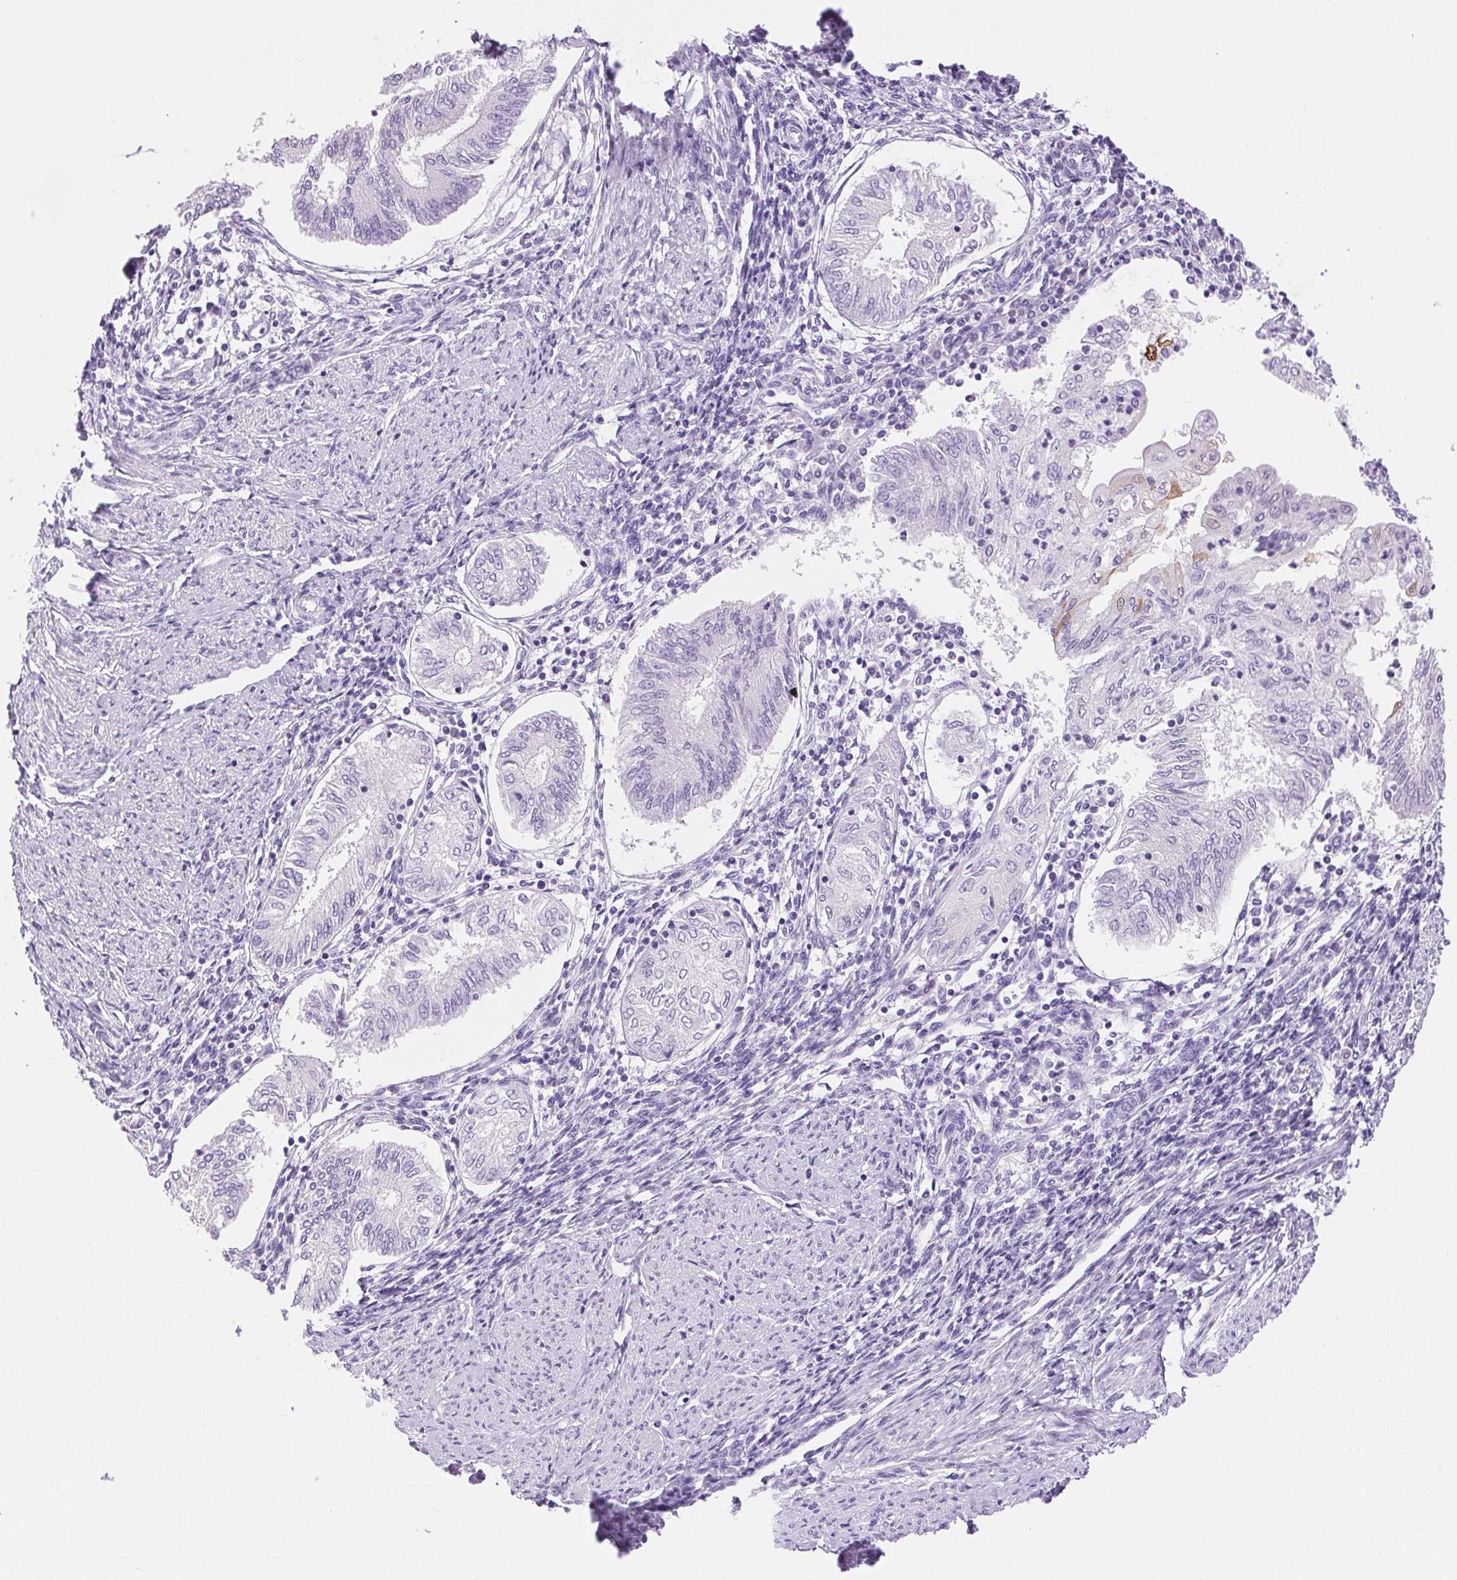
{"staining": {"intensity": "negative", "quantity": "none", "location": "none"}, "tissue": "endometrial cancer", "cell_type": "Tumor cells", "image_type": "cancer", "snomed": [{"axis": "morphology", "description": "Adenocarcinoma, NOS"}, {"axis": "topography", "description": "Endometrium"}], "caption": "Tumor cells show no significant protein expression in endometrial cancer.", "gene": "SERPINB3", "patient": {"sex": "female", "age": 68}}